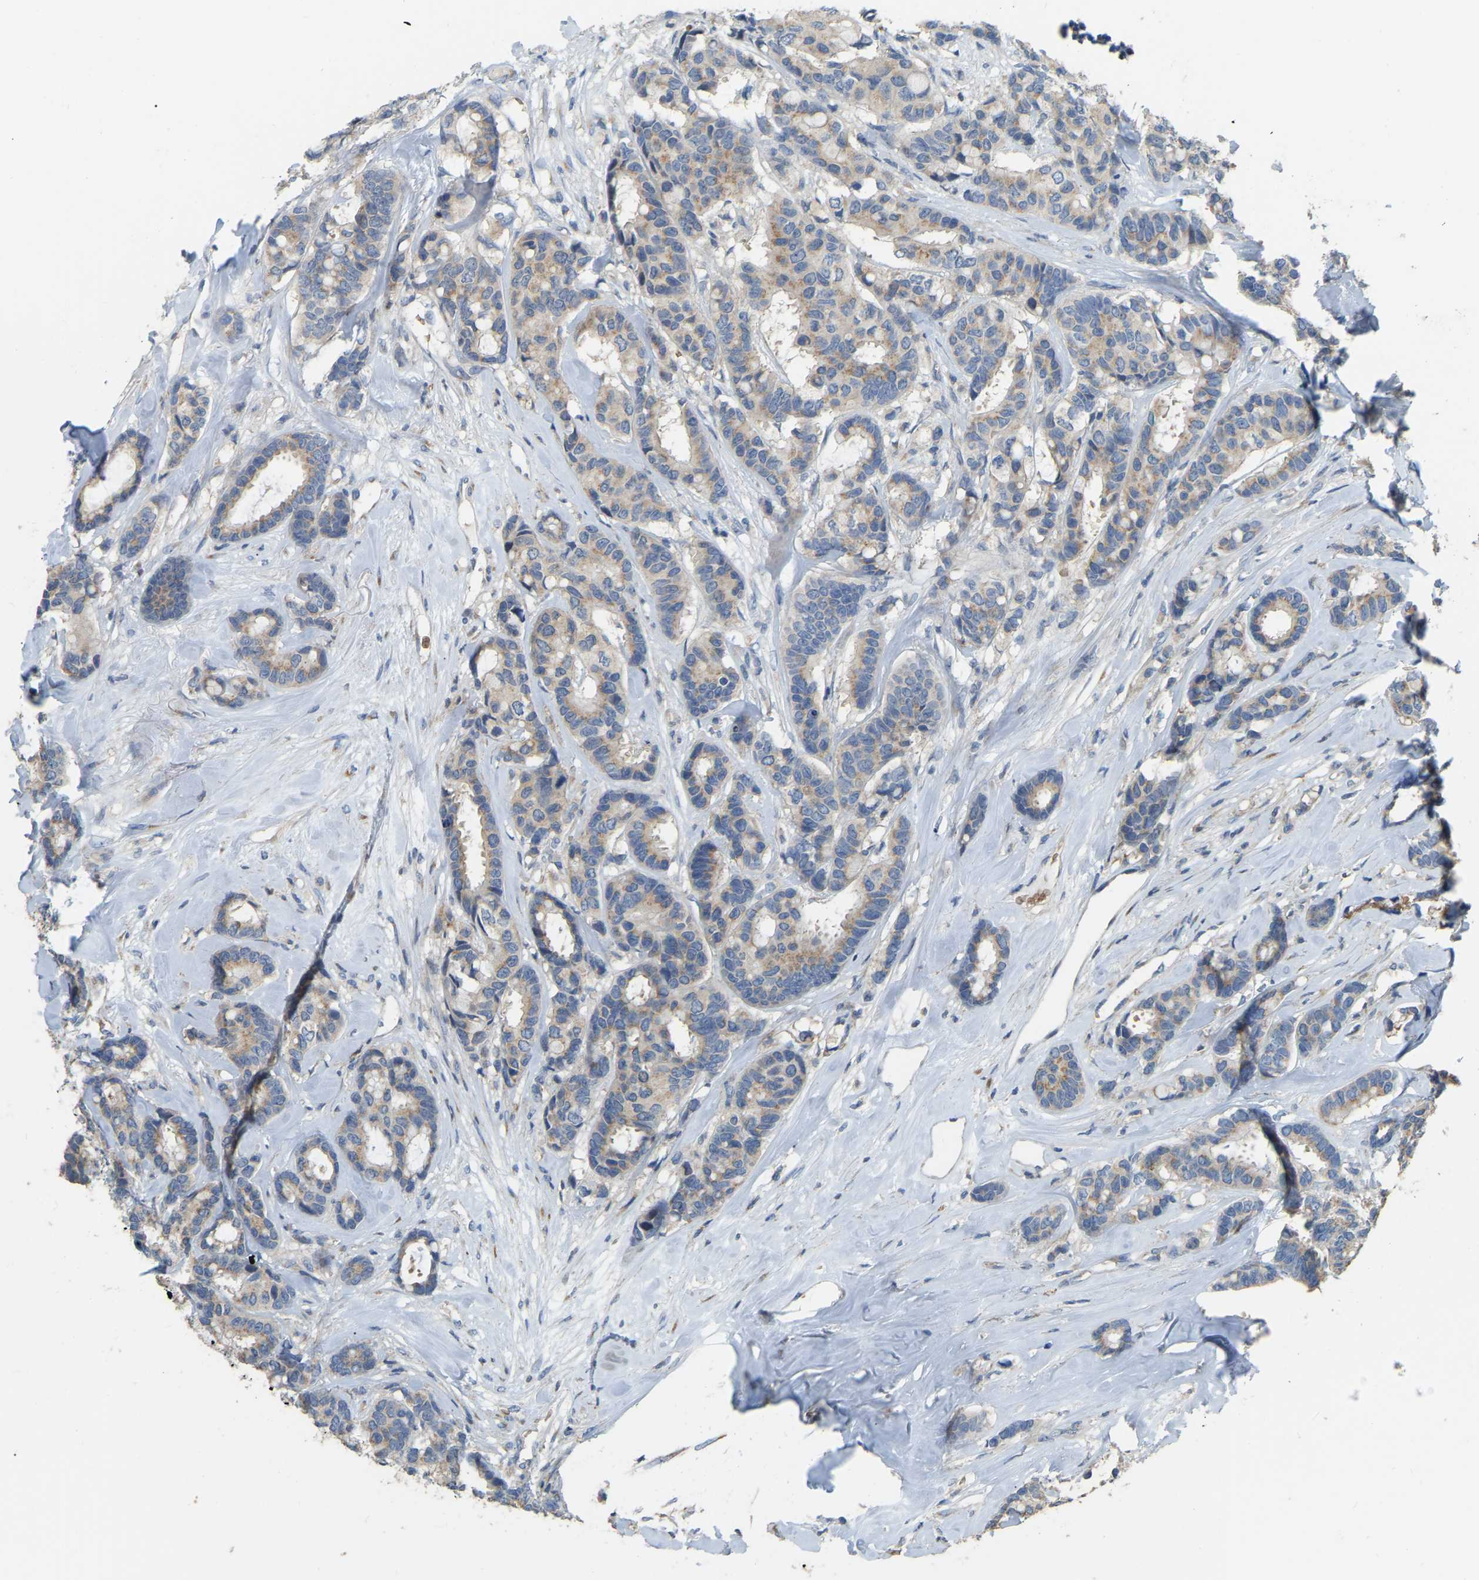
{"staining": {"intensity": "weak", "quantity": ">75%", "location": "cytoplasmic/membranous"}, "tissue": "breast cancer", "cell_type": "Tumor cells", "image_type": "cancer", "snomed": [{"axis": "morphology", "description": "Duct carcinoma"}, {"axis": "topography", "description": "Breast"}], "caption": "Protein staining of breast cancer (invasive ductal carcinoma) tissue demonstrates weak cytoplasmic/membranous positivity in approximately >75% of tumor cells.", "gene": "CFAP298", "patient": {"sex": "female", "age": 87}}